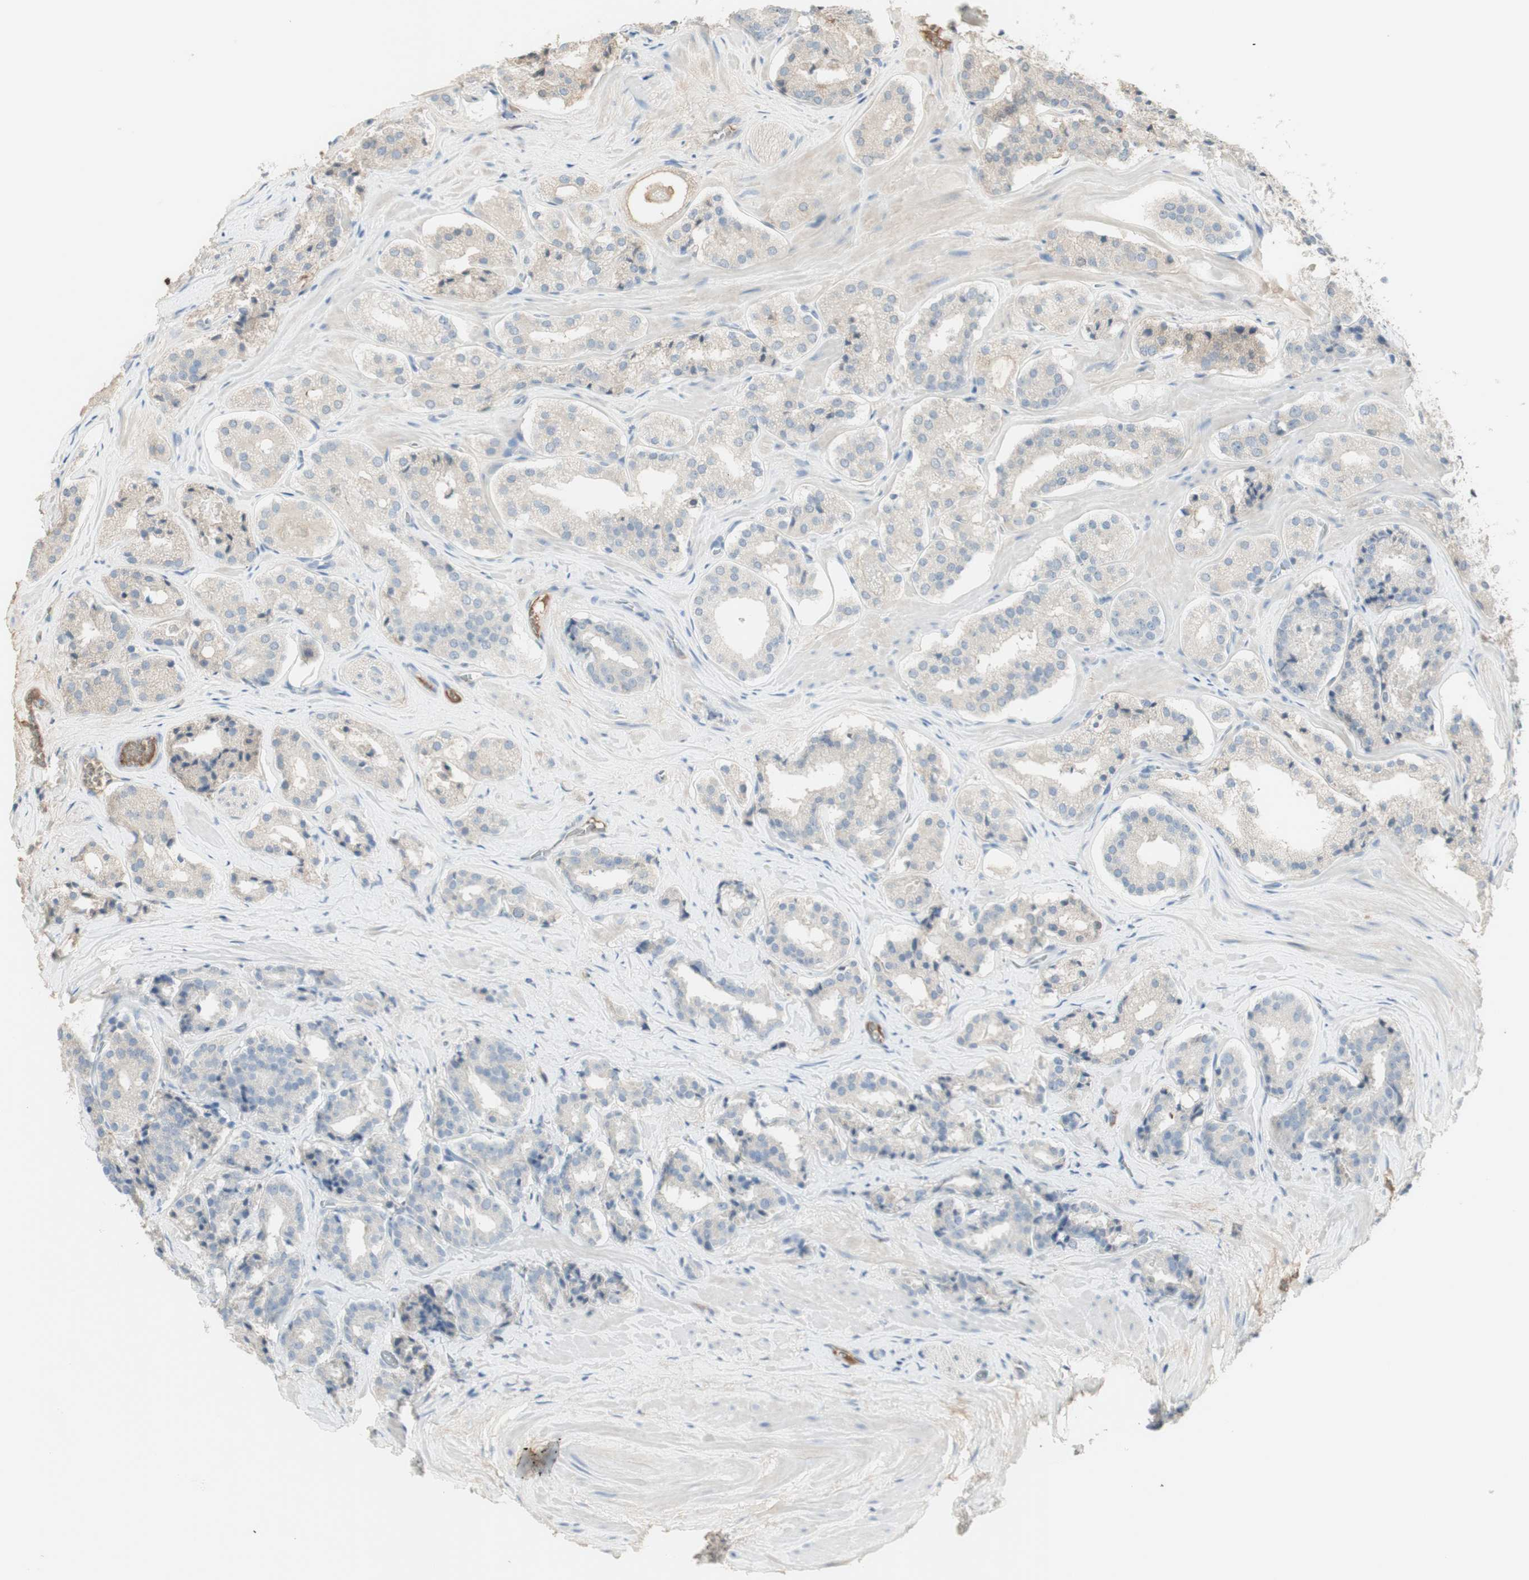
{"staining": {"intensity": "negative", "quantity": "none", "location": "none"}, "tissue": "prostate cancer", "cell_type": "Tumor cells", "image_type": "cancer", "snomed": [{"axis": "morphology", "description": "Adenocarcinoma, High grade"}, {"axis": "topography", "description": "Prostate"}], "caption": "An image of human prostate cancer (adenocarcinoma (high-grade)) is negative for staining in tumor cells.", "gene": "IFNG", "patient": {"sex": "male", "age": 60}}